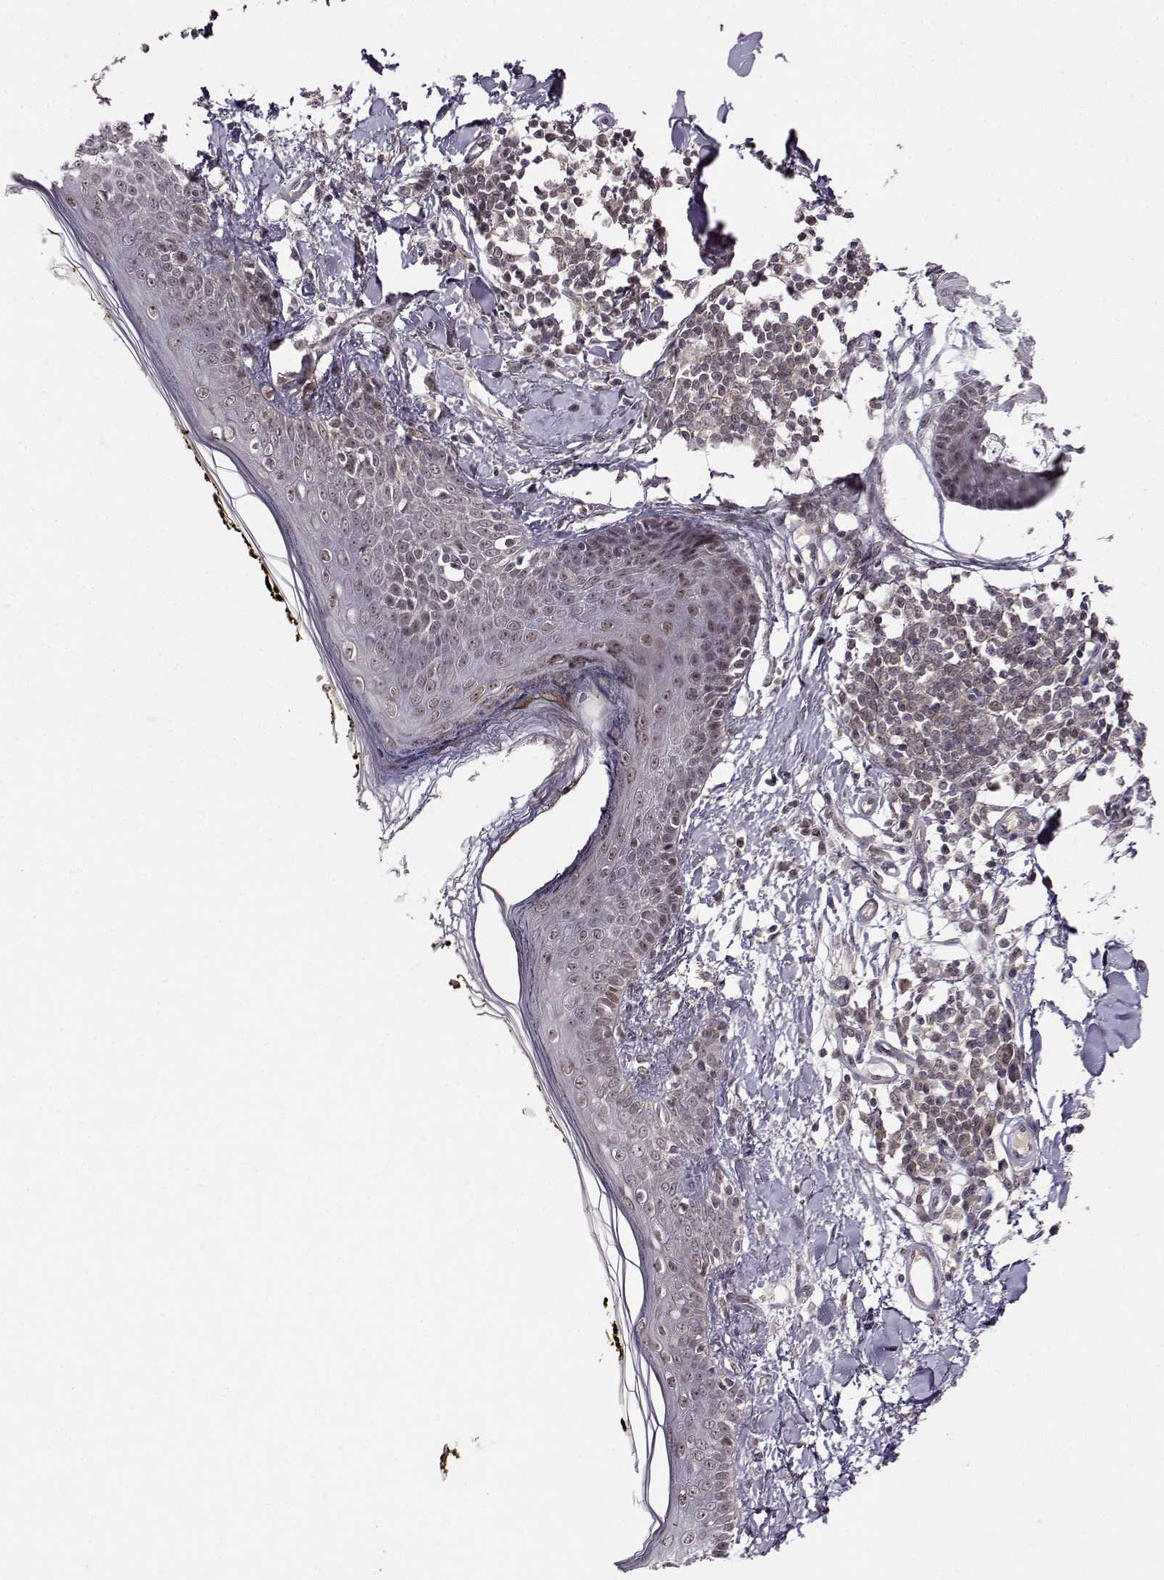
{"staining": {"intensity": "negative", "quantity": "none", "location": "none"}, "tissue": "skin", "cell_type": "Fibroblasts", "image_type": "normal", "snomed": [{"axis": "morphology", "description": "Normal tissue, NOS"}, {"axis": "topography", "description": "Skin"}], "caption": "High power microscopy photomicrograph of an immunohistochemistry image of normal skin, revealing no significant expression in fibroblasts. (DAB IHC with hematoxylin counter stain).", "gene": "CSNK2A1", "patient": {"sex": "male", "age": 76}}